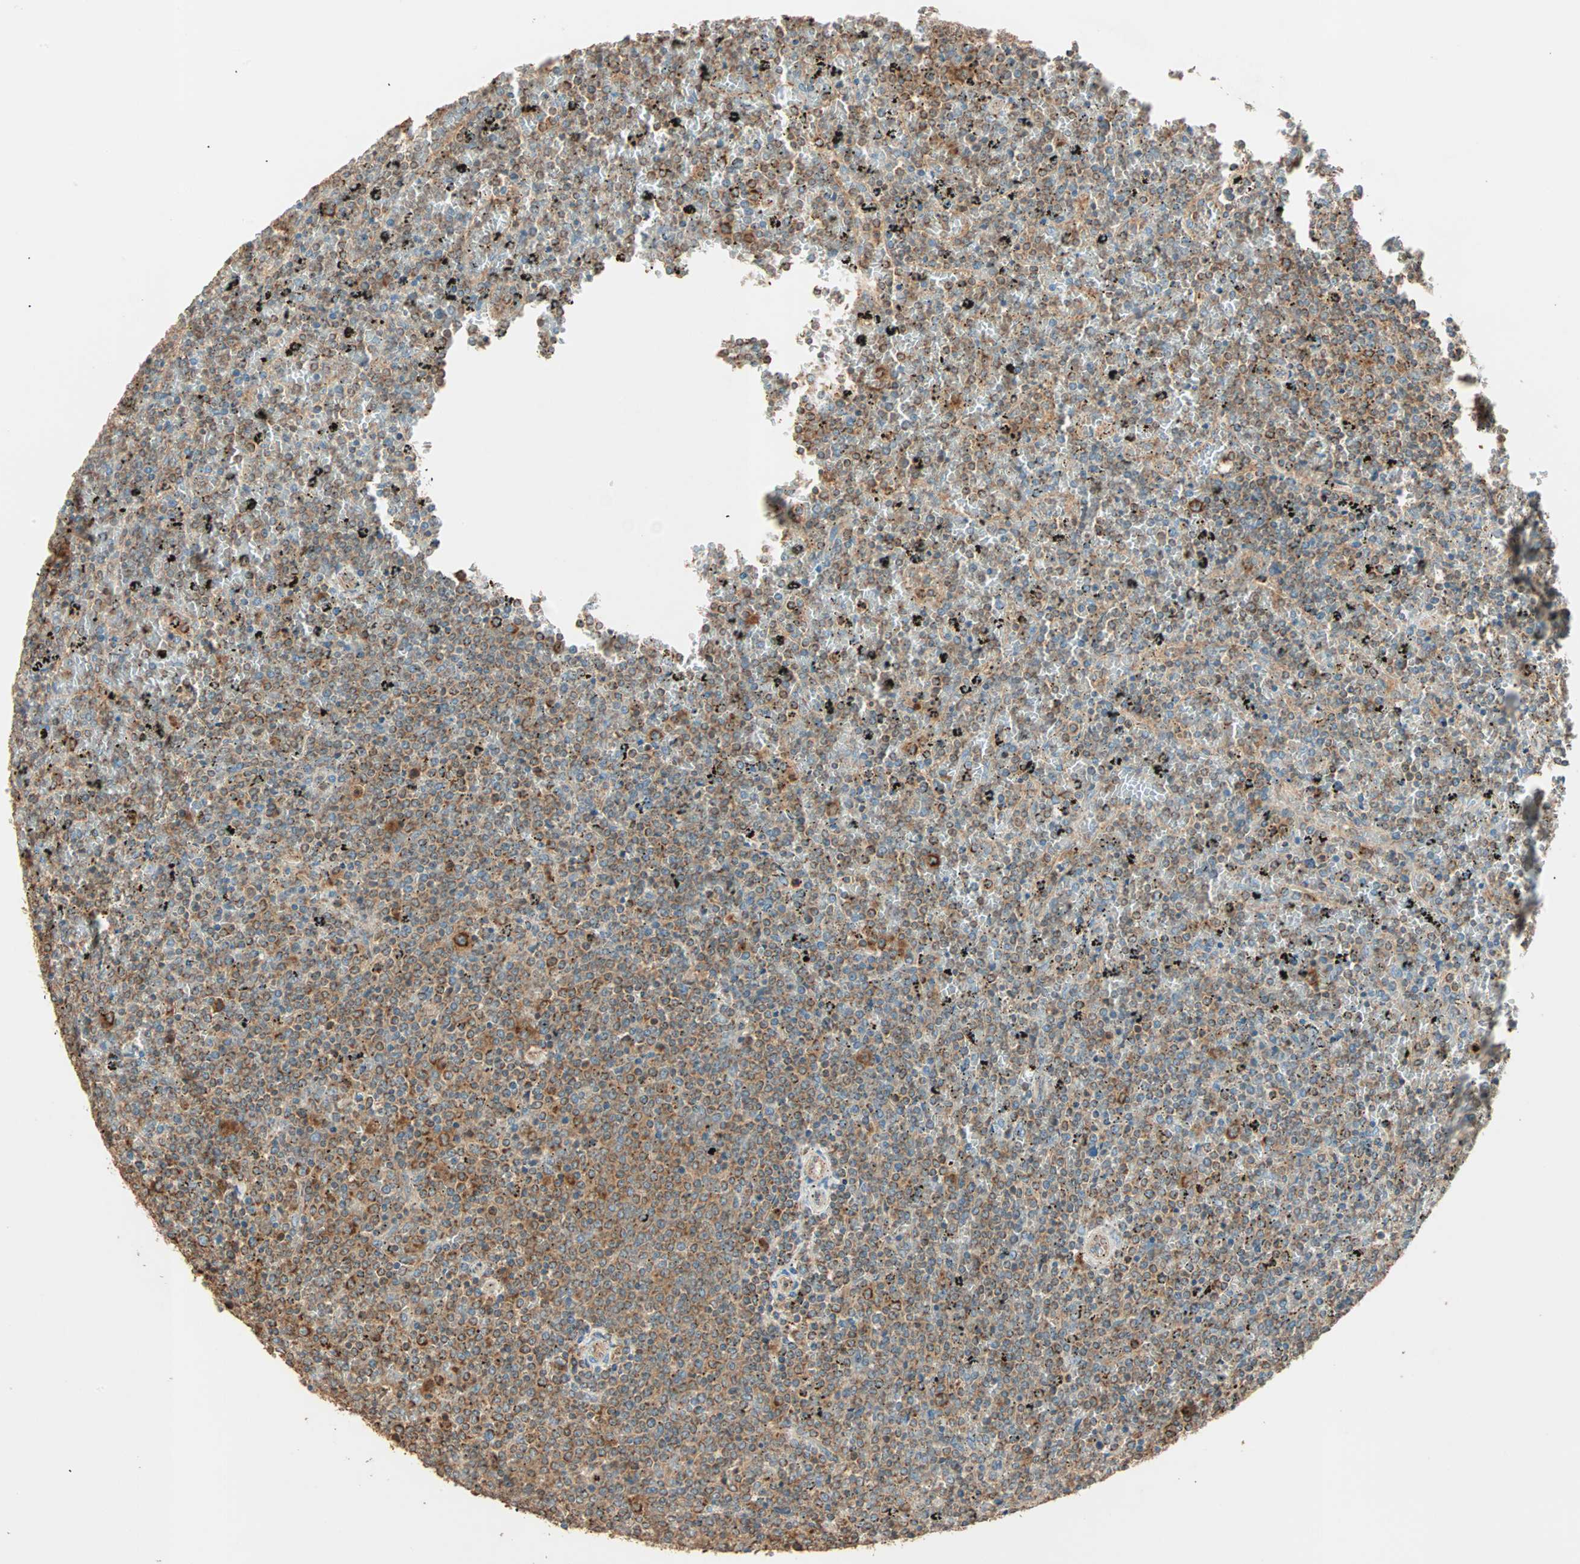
{"staining": {"intensity": "moderate", "quantity": "25%-75%", "location": "cytoplasmic/membranous"}, "tissue": "lymphoma", "cell_type": "Tumor cells", "image_type": "cancer", "snomed": [{"axis": "morphology", "description": "Malignant lymphoma, non-Hodgkin's type, Low grade"}, {"axis": "topography", "description": "Spleen"}], "caption": "Malignant lymphoma, non-Hodgkin's type (low-grade) stained for a protein demonstrates moderate cytoplasmic/membranous positivity in tumor cells.", "gene": "EIF4G2", "patient": {"sex": "female", "age": 77}}